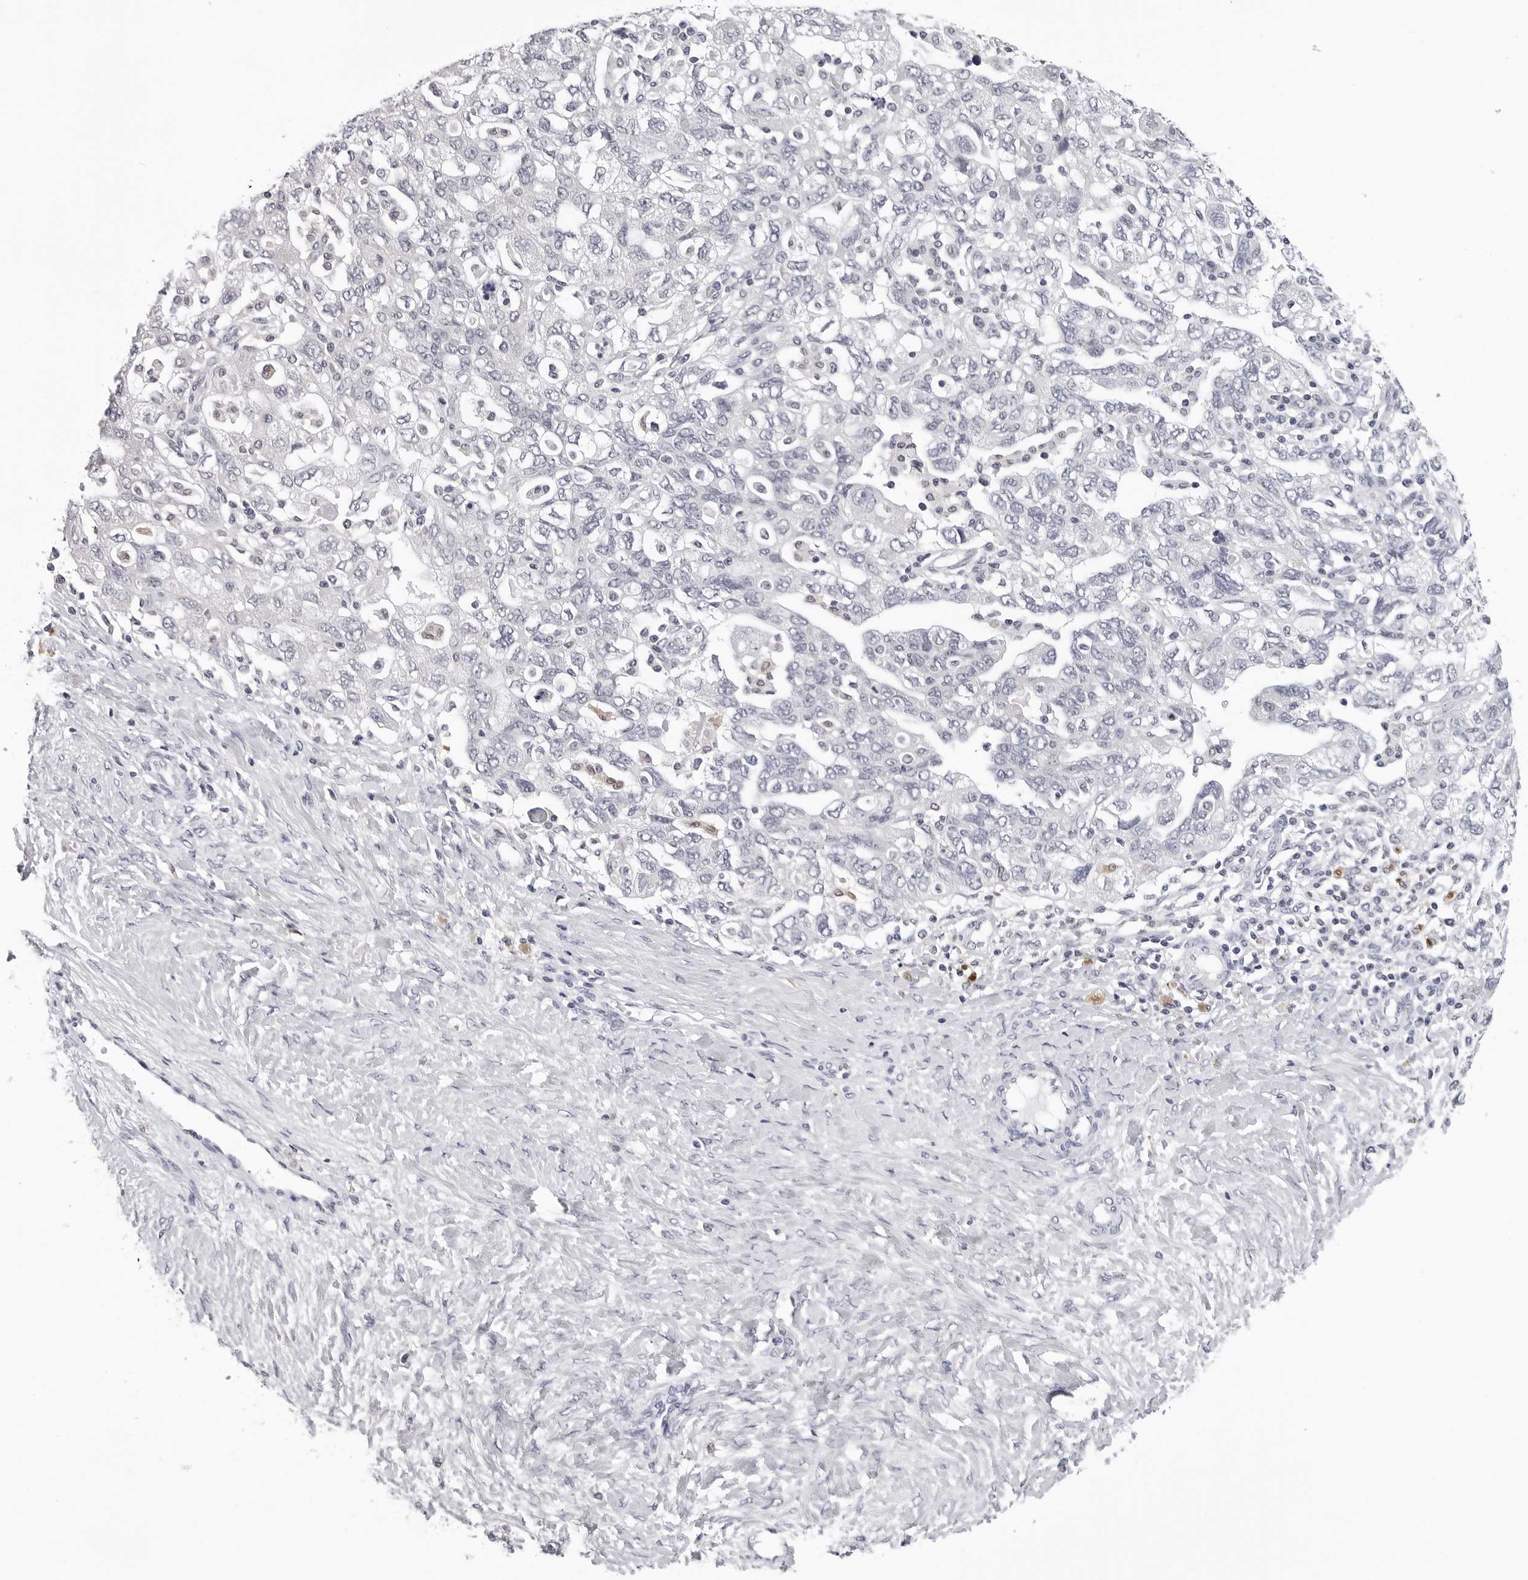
{"staining": {"intensity": "negative", "quantity": "none", "location": "none"}, "tissue": "ovarian cancer", "cell_type": "Tumor cells", "image_type": "cancer", "snomed": [{"axis": "morphology", "description": "Carcinoma, NOS"}, {"axis": "morphology", "description": "Cystadenocarcinoma, serous, NOS"}, {"axis": "topography", "description": "Ovary"}], "caption": "This is an immunohistochemistry micrograph of ovarian cancer. There is no staining in tumor cells.", "gene": "TRMT13", "patient": {"sex": "female", "age": 69}}